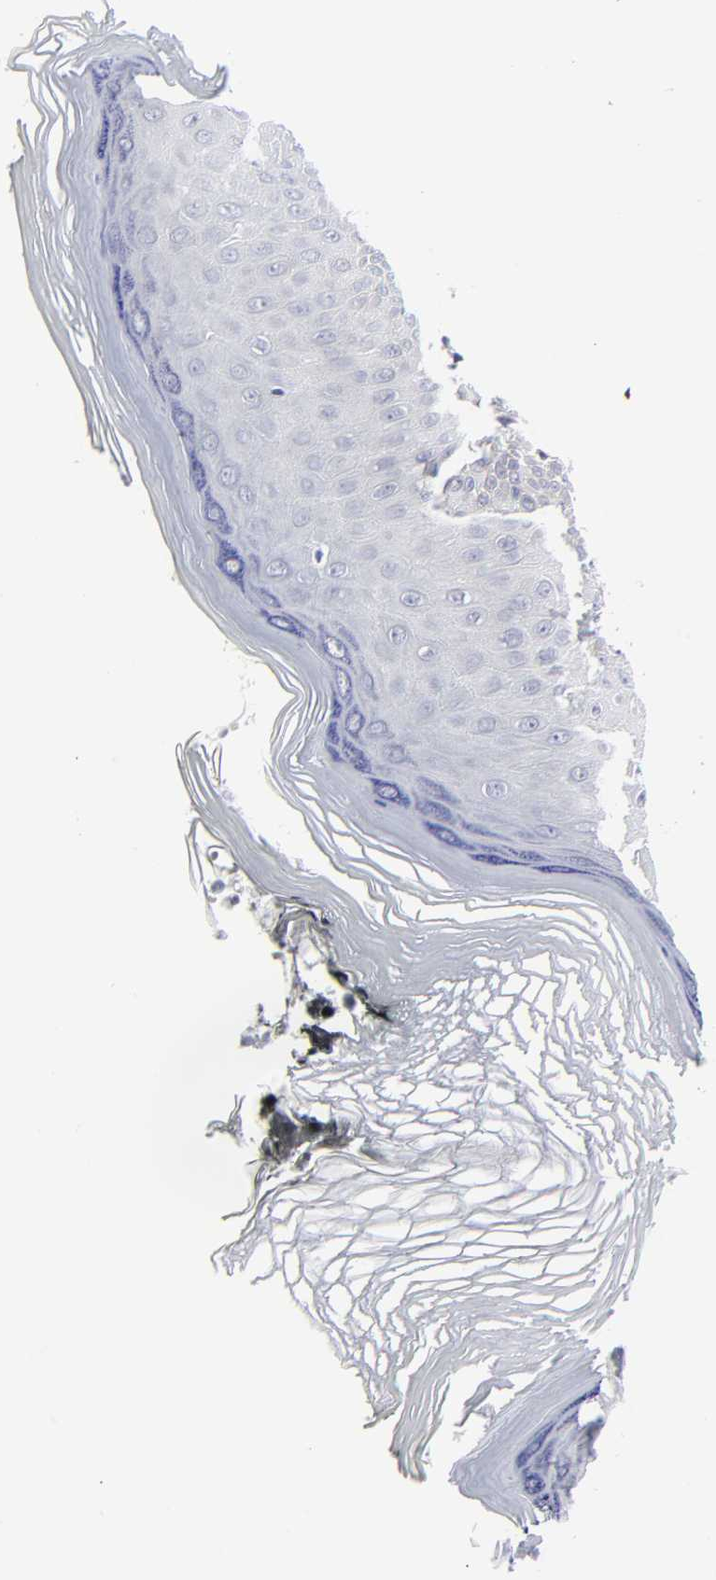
{"staining": {"intensity": "negative", "quantity": "none", "location": "none"}, "tissue": "skin", "cell_type": "Epidermal cells", "image_type": "normal", "snomed": [{"axis": "morphology", "description": "Normal tissue, NOS"}, {"axis": "morphology", "description": "Inflammation, NOS"}, {"axis": "topography", "description": "Soft tissue"}, {"axis": "topography", "description": "Anal"}], "caption": "Immunohistochemistry histopathology image of normal skin stained for a protein (brown), which displays no positivity in epidermal cells. (DAB IHC visualized using brightfield microscopy, high magnification).", "gene": "CLEC4G", "patient": {"sex": "female", "age": 15}}